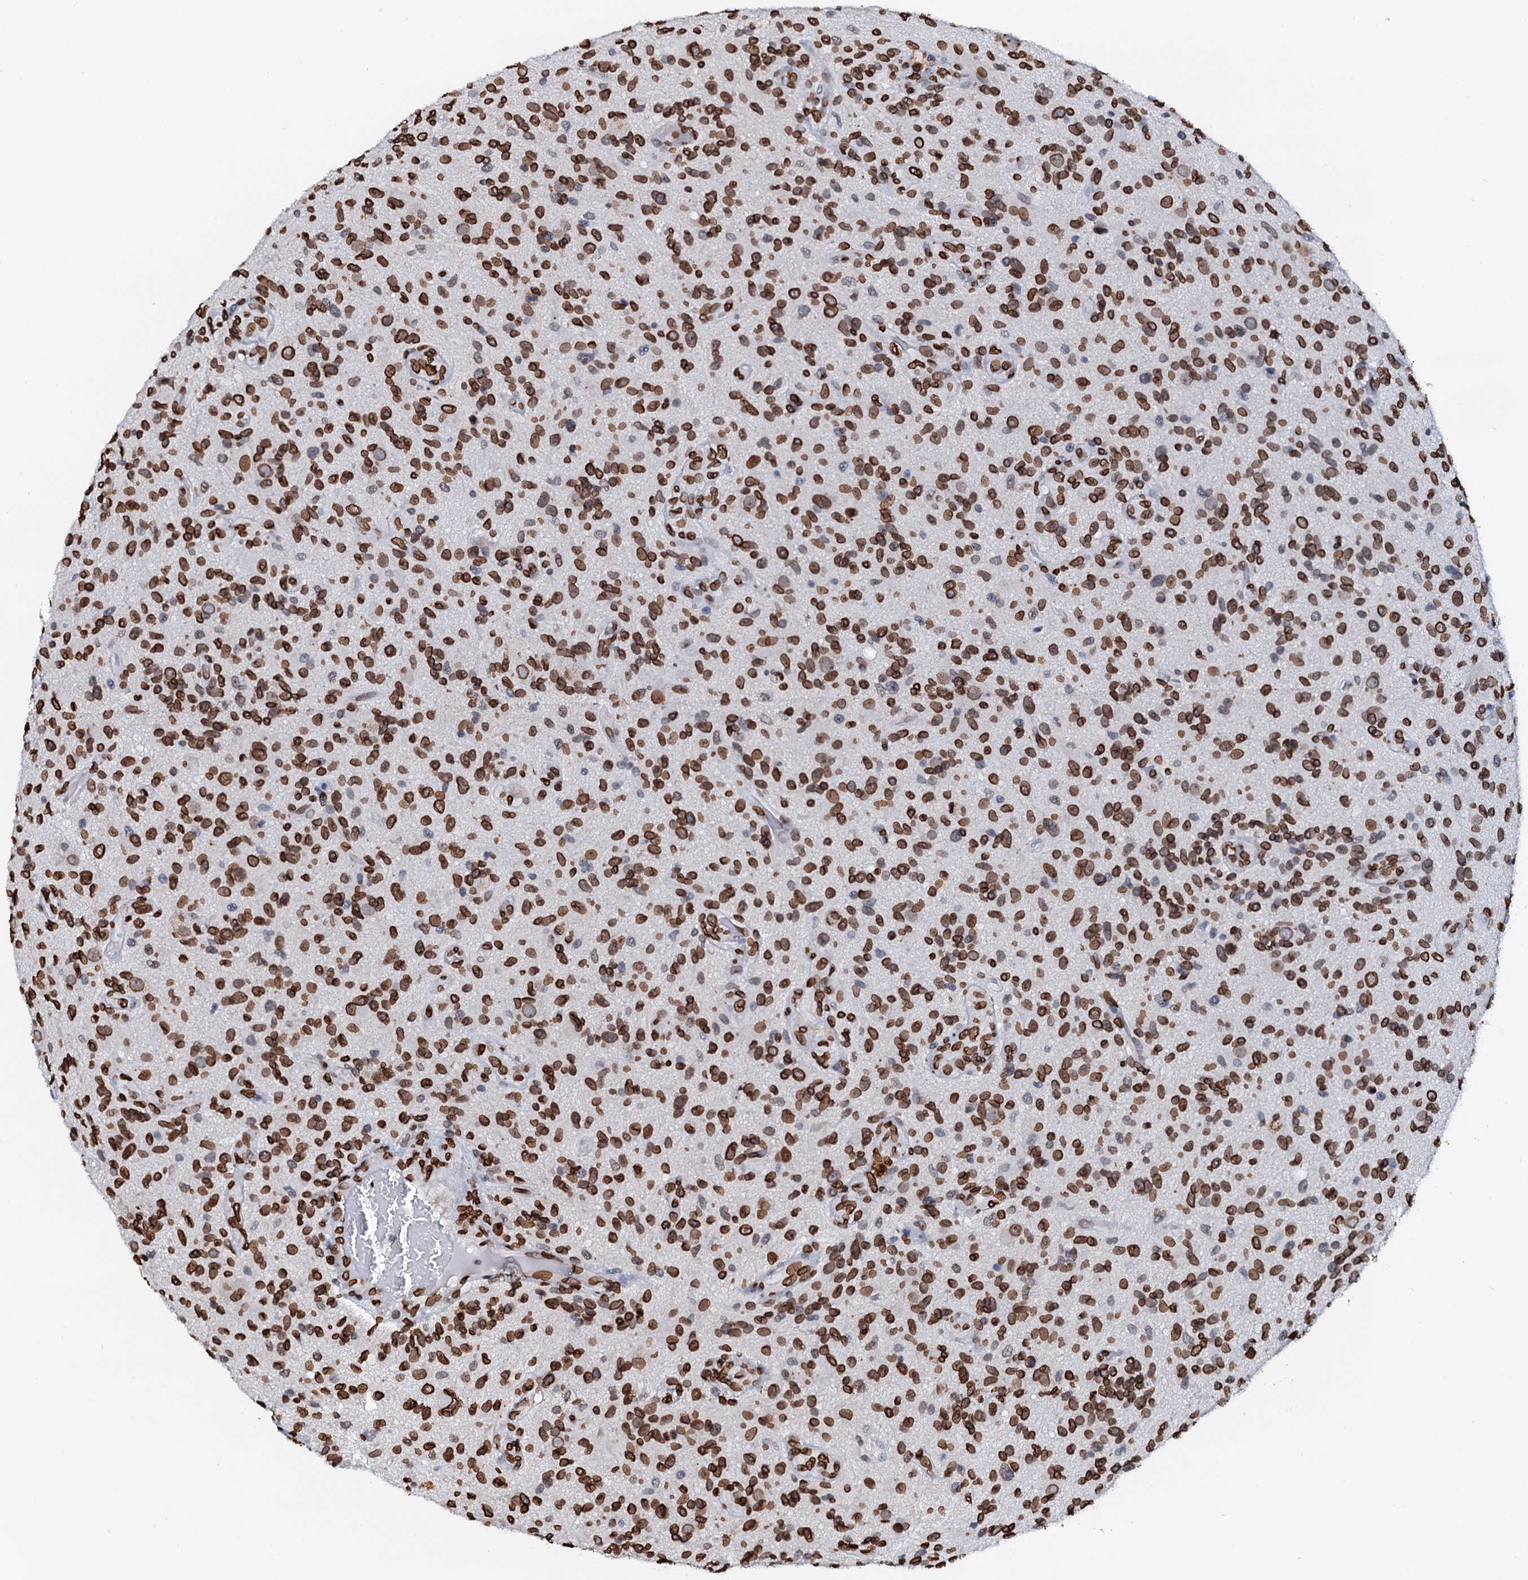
{"staining": {"intensity": "strong", "quantity": ">75%", "location": "nuclear"}, "tissue": "glioma", "cell_type": "Tumor cells", "image_type": "cancer", "snomed": [{"axis": "morphology", "description": "Glioma, malignant, High grade"}, {"axis": "topography", "description": "Brain"}], "caption": "A high-resolution image shows immunohistochemistry staining of glioma, which reveals strong nuclear positivity in approximately >75% of tumor cells.", "gene": "KATNAL2", "patient": {"sex": "male", "age": 47}}